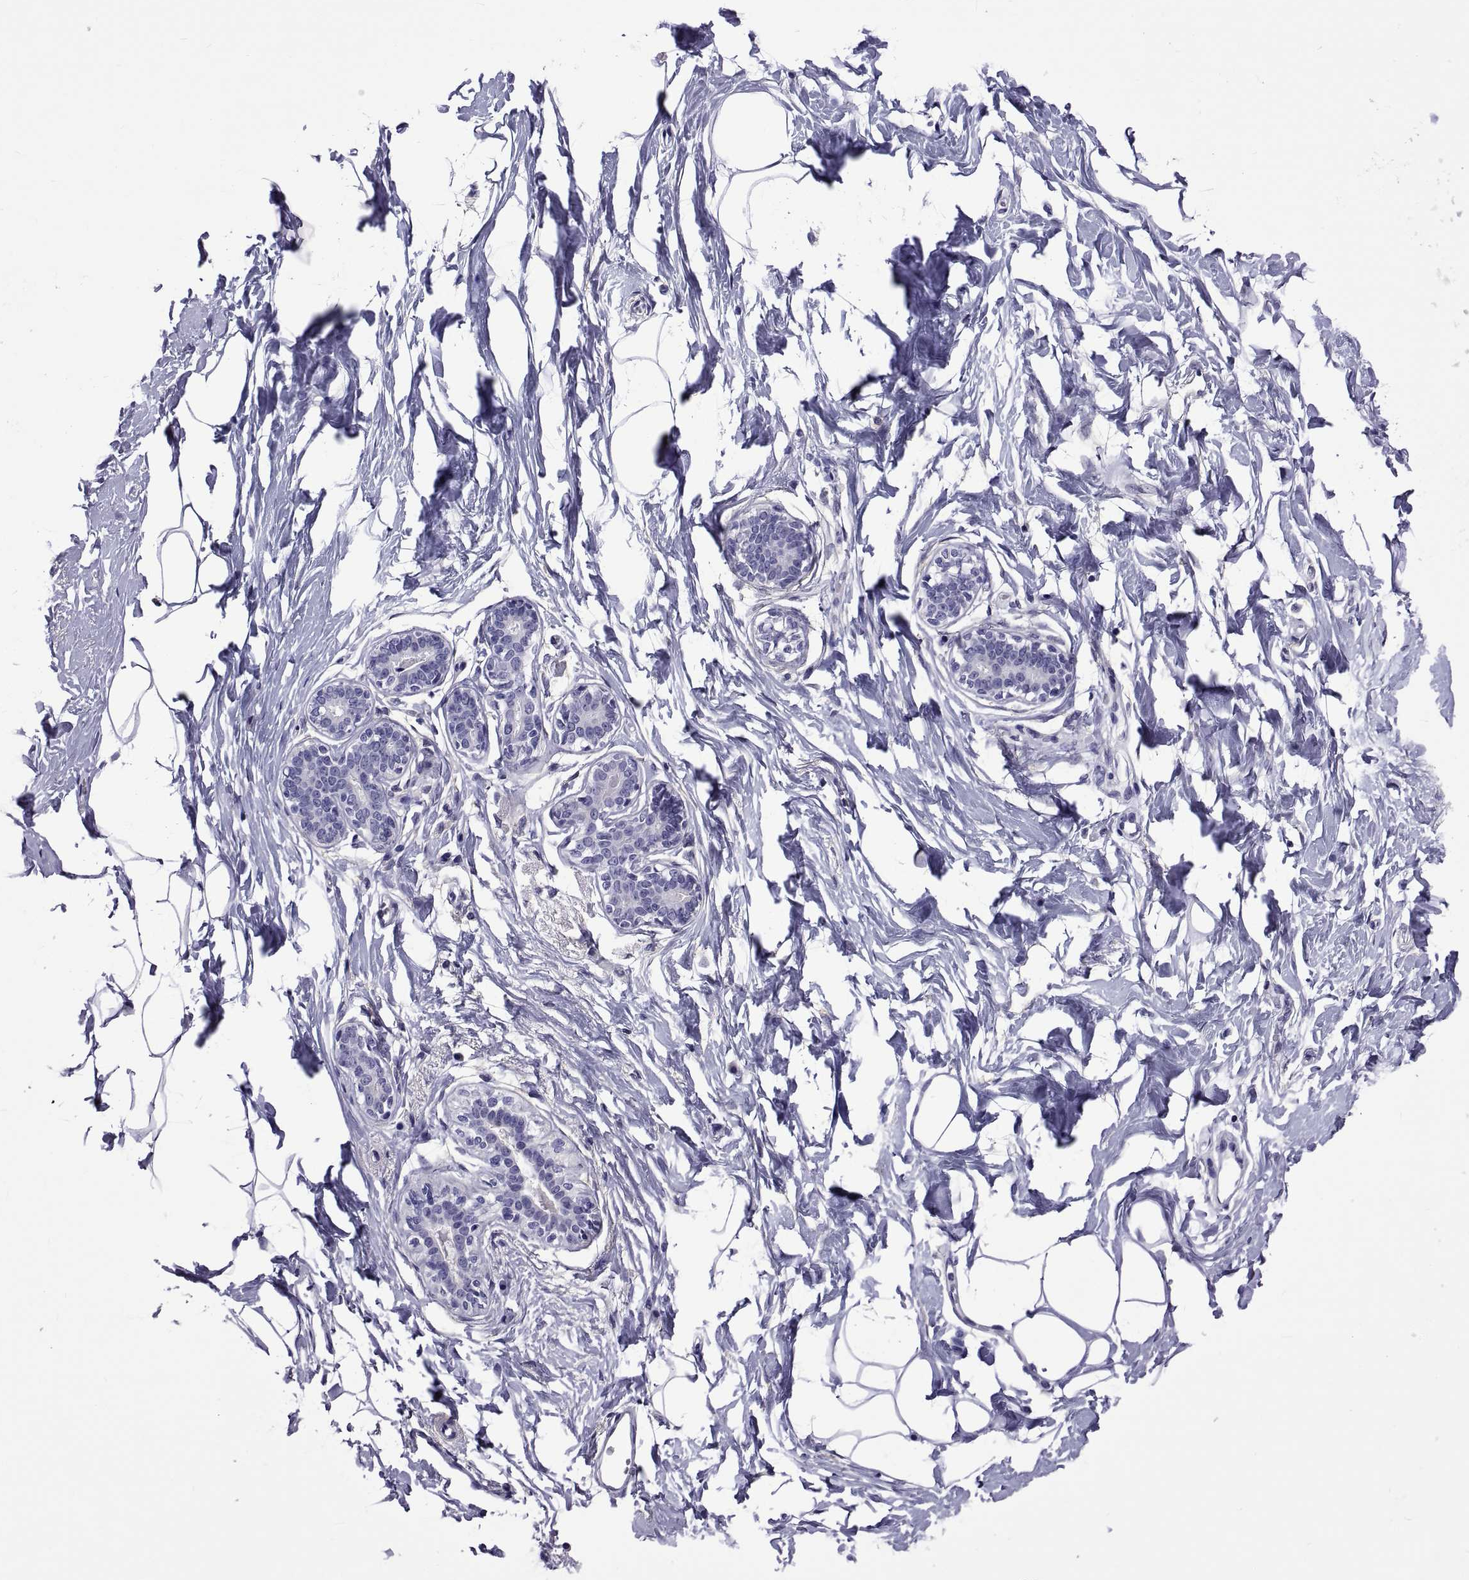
{"staining": {"intensity": "negative", "quantity": "none", "location": "none"}, "tissue": "breast", "cell_type": "Adipocytes", "image_type": "normal", "snomed": [{"axis": "morphology", "description": "Normal tissue, NOS"}, {"axis": "morphology", "description": "Lobular carcinoma, in situ"}, {"axis": "topography", "description": "Breast"}], "caption": "An image of breast stained for a protein displays no brown staining in adipocytes. (DAB immunohistochemistry (IHC) with hematoxylin counter stain).", "gene": "TMC3", "patient": {"sex": "female", "age": 35}}